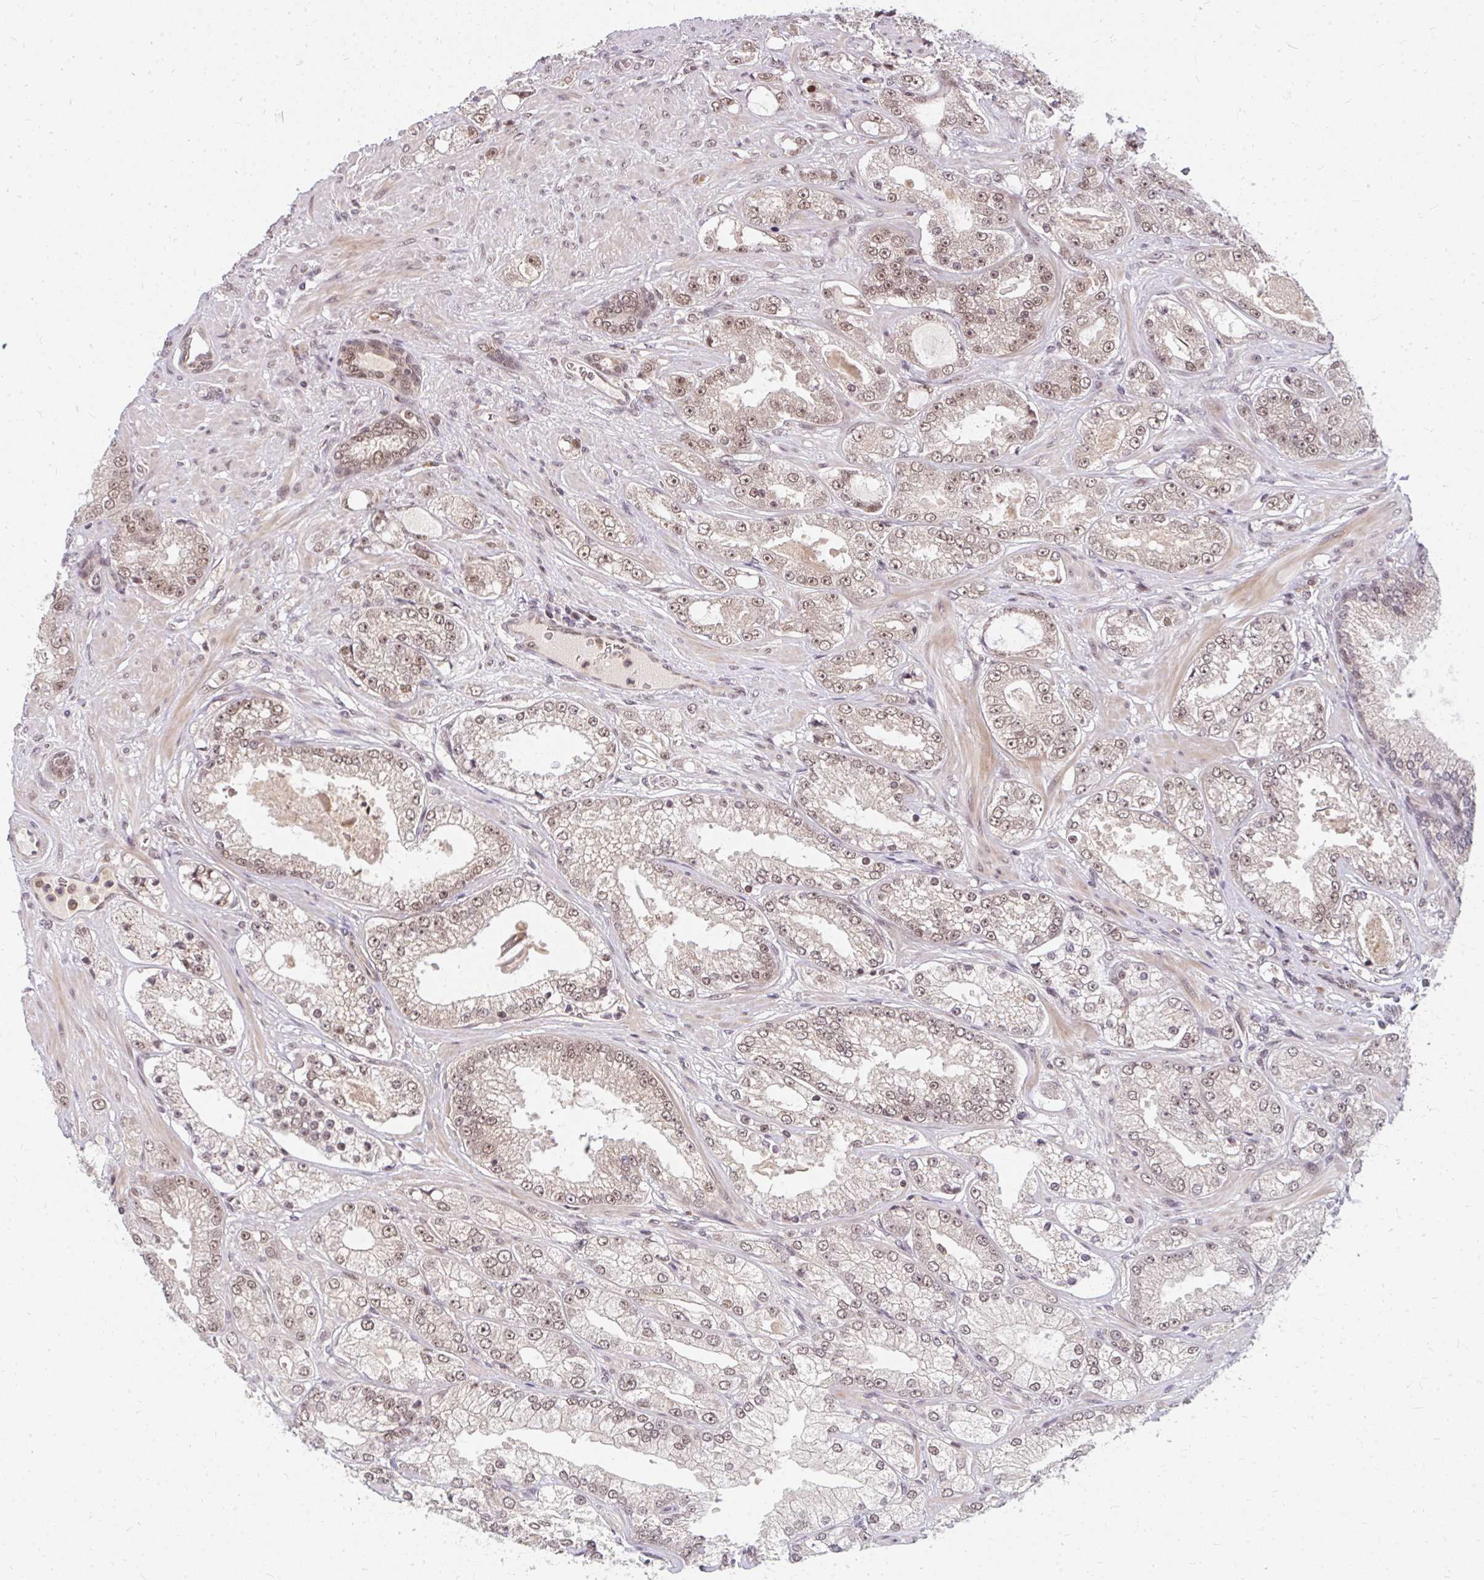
{"staining": {"intensity": "weak", "quantity": ">75%", "location": "nuclear"}, "tissue": "prostate cancer", "cell_type": "Tumor cells", "image_type": "cancer", "snomed": [{"axis": "morphology", "description": "Normal tissue, NOS"}, {"axis": "morphology", "description": "Adenocarcinoma, High grade"}, {"axis": "topography", "description": "Prostate"}, {"axis": "topography", "description": "Peripheral nerve tissue"}], "caption": "Weak nuclear positivity is seen in approximately >75% of tumor cells in prostate cancer.", "gene": "GTF3C6", "patient": {"sex": "male", "age": 68}}